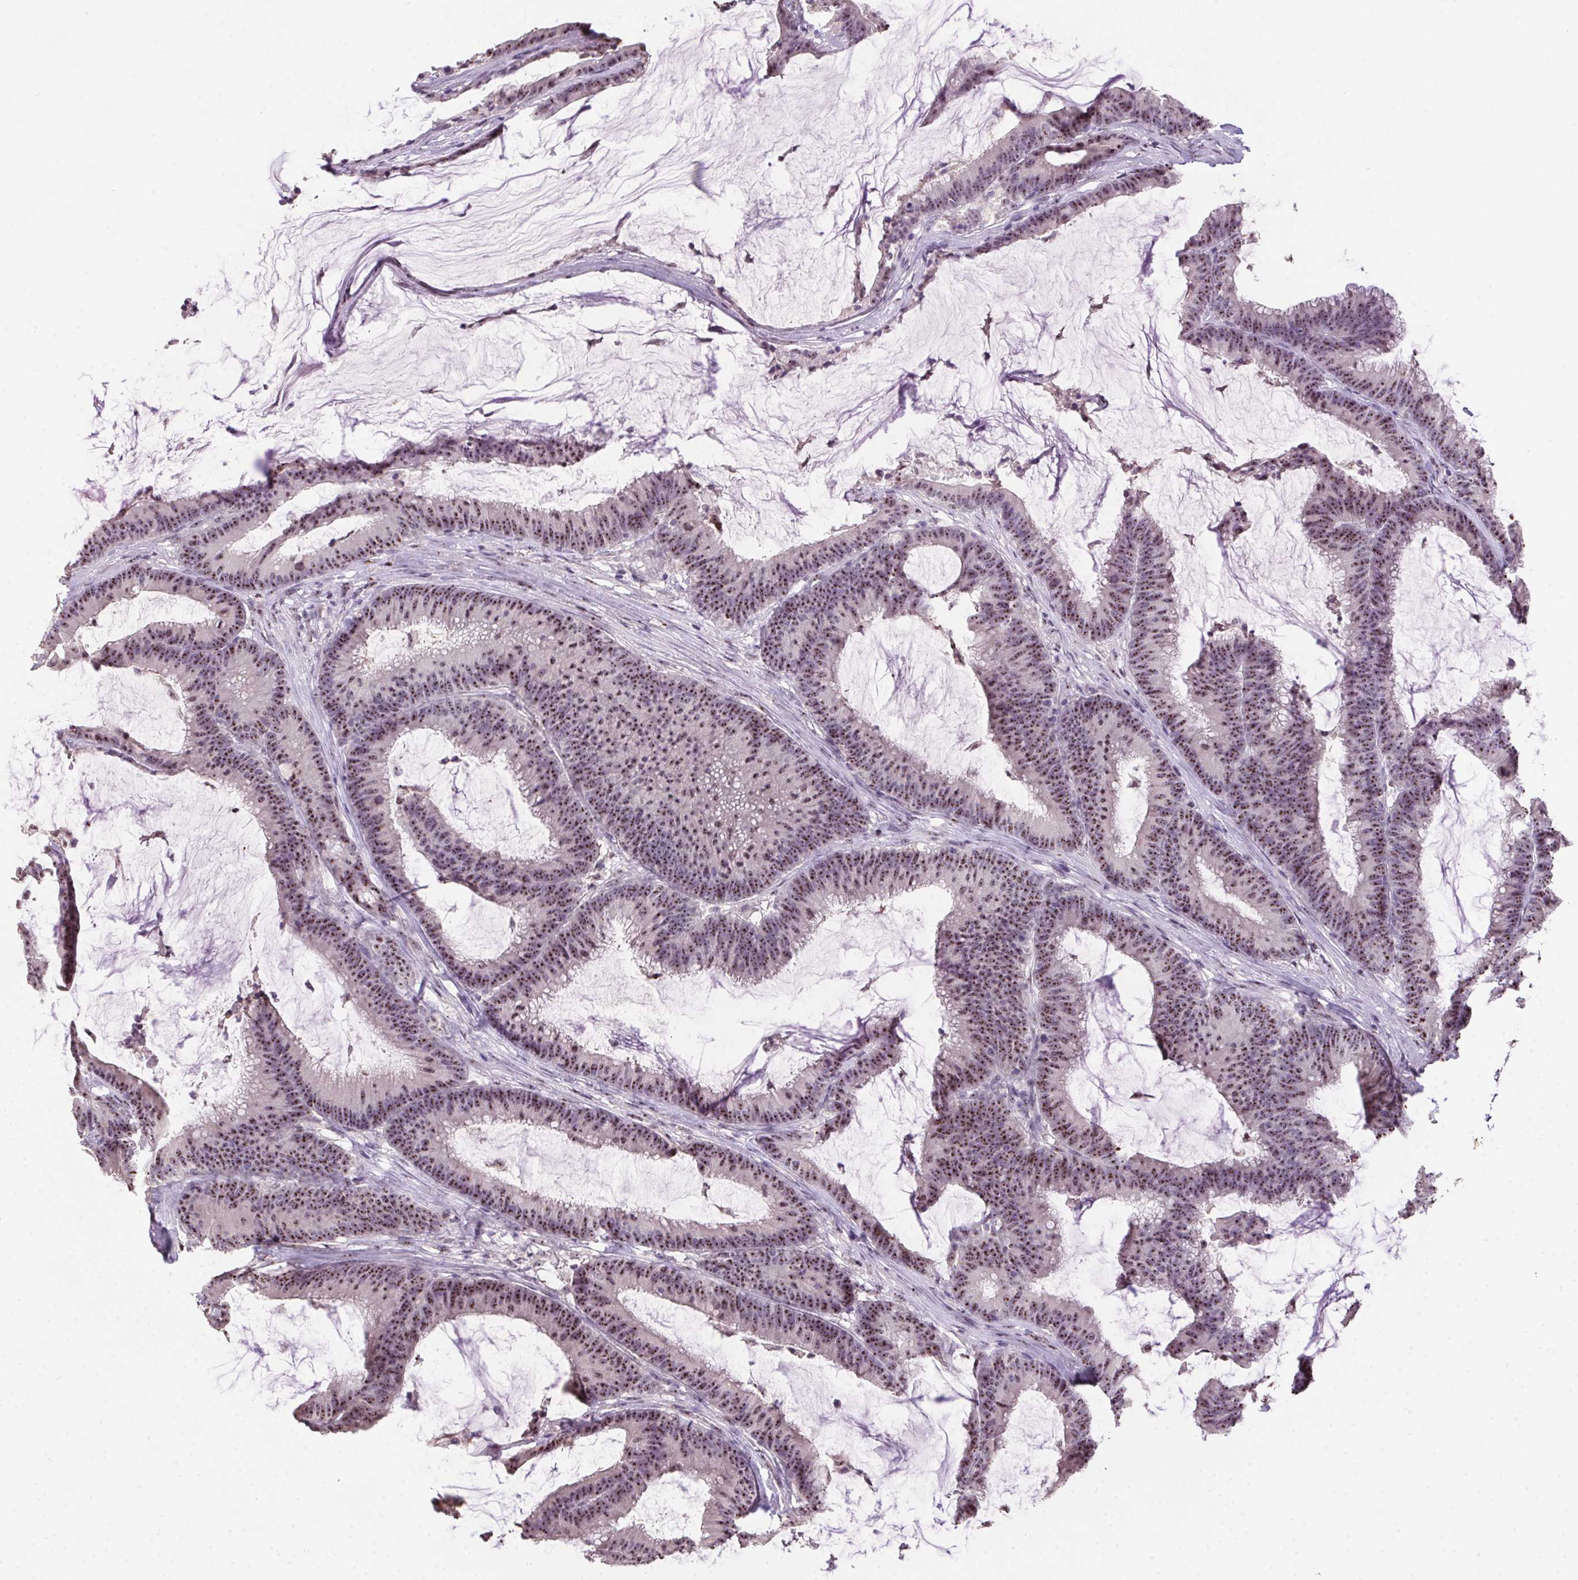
{"staining": {"intensity": "moderate", "quantity": ">75%", "location": "nuclear"}, "tissue": "colorectal cancer", "cell_type": "Tumor cells", "image_type": "cancer", "snomed": [{"axis": "morphology", "description": "Adenocarcinoma, NOS"}, {"axis": "topography", "description": "Colon"}], "caption": "Brown immunohistochemical staining in human adenocarcinoma (colorectal) shows moderate nuclear expression in approximately >75% of tumor cells. The staining was performed using DAB, with brown indicating positive protein expression. Nuclei are stained blue with hematoxylin.", "gene": "BATF2", "patient": {"sex": "female", "age": 78}}